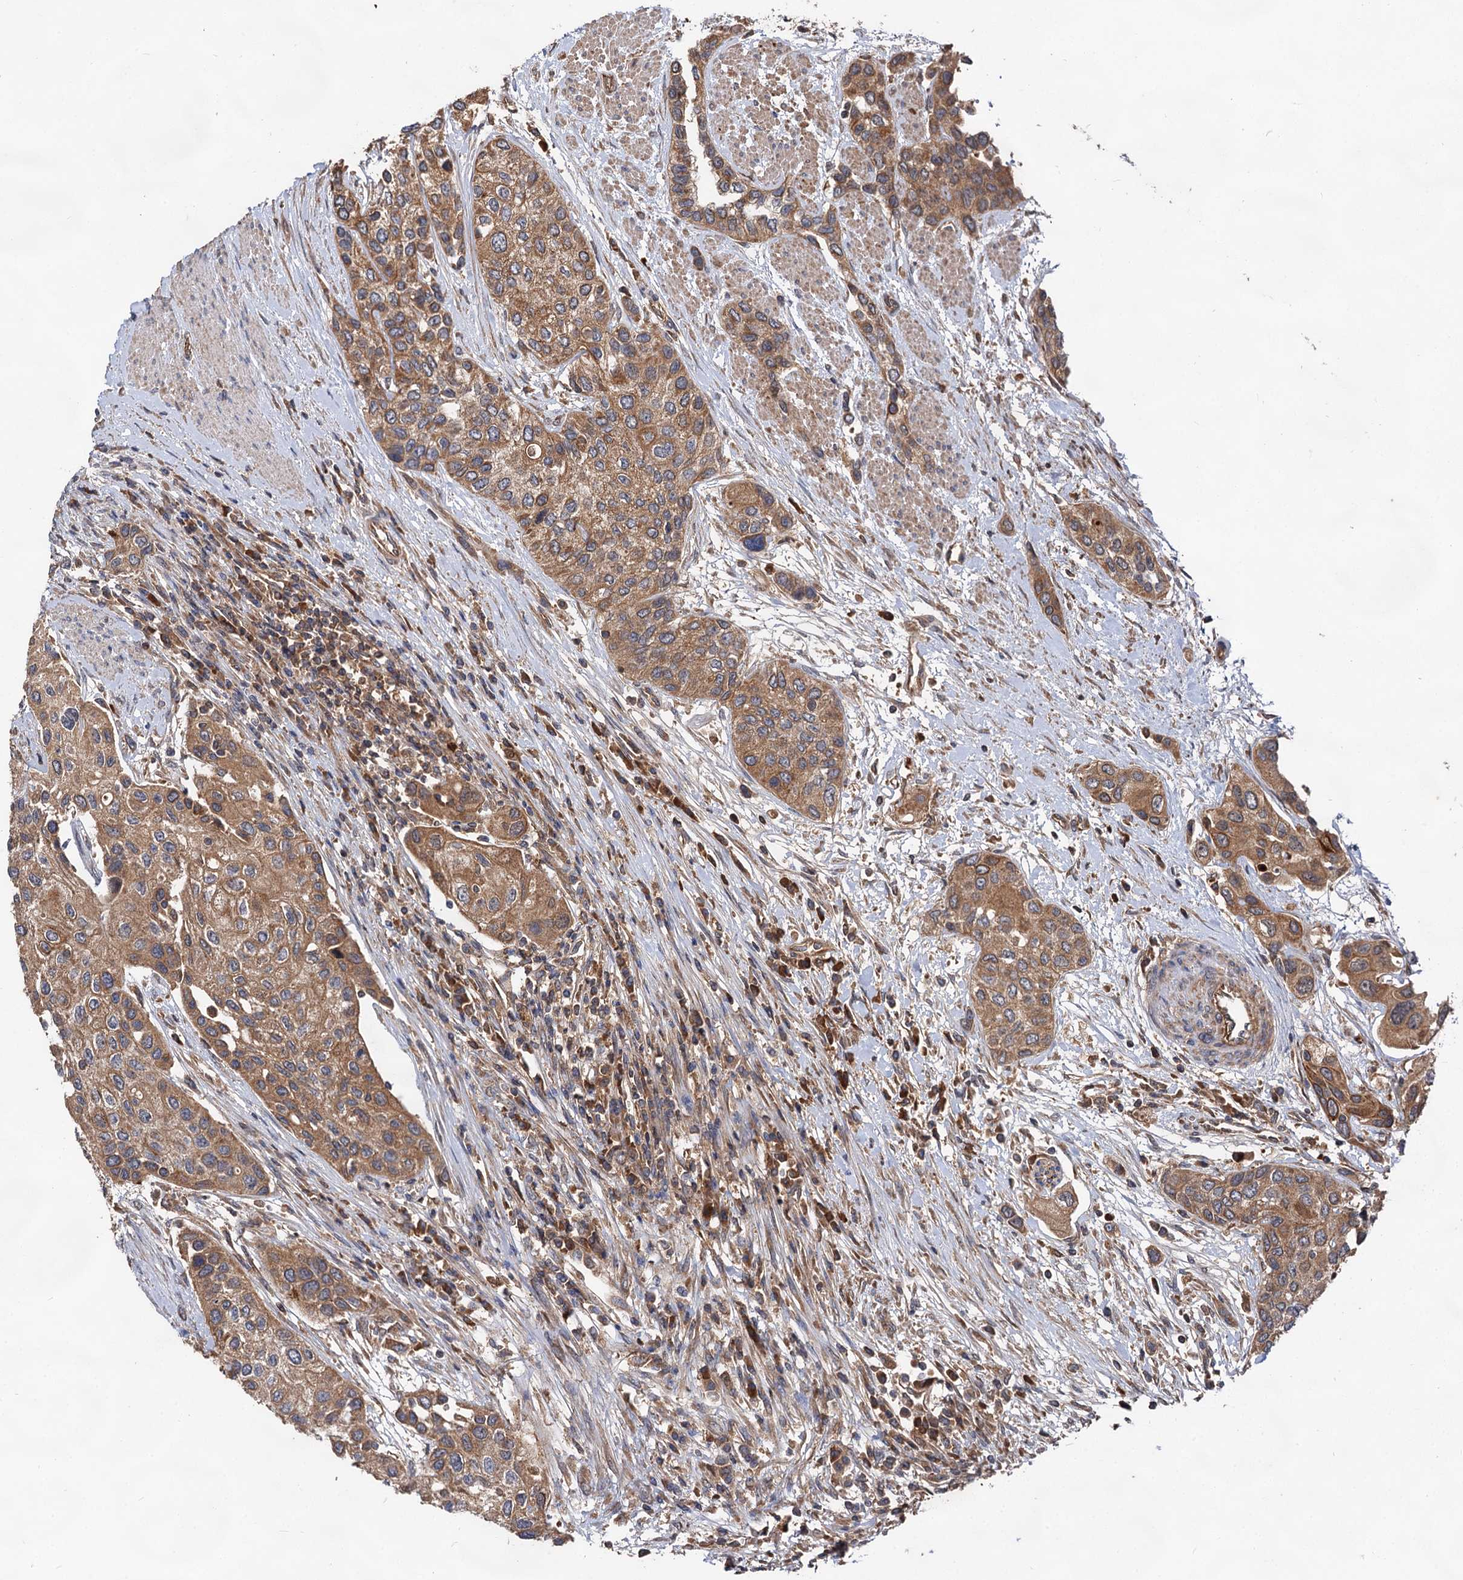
{"staining": {"intensity": "moderate", "quantity": ">75%", "location": "cytoplasmic/membranous"}, "tissue": "urothelial cancer", "cell_type": "Tumor cells", "image_type": "cancer", "snomed": [{"axis": "morphology", "description": "Normal tissue, NOS"}, {"axis": "morphology", "description": "Urothelial carcinoma, High grade"}, {"axis": "topography", "description": "Vascular tissue"}, {"axis": "topography", "description": "Urinary bladder"}], "caption": "Urothelial cancer stained with a brown dye reveals moderate cytoplasmic/membranous positive expression in approximately >75% of tumor cells.", "gene": "TEX9", "patient": {"sex": "female", "age": 56}}